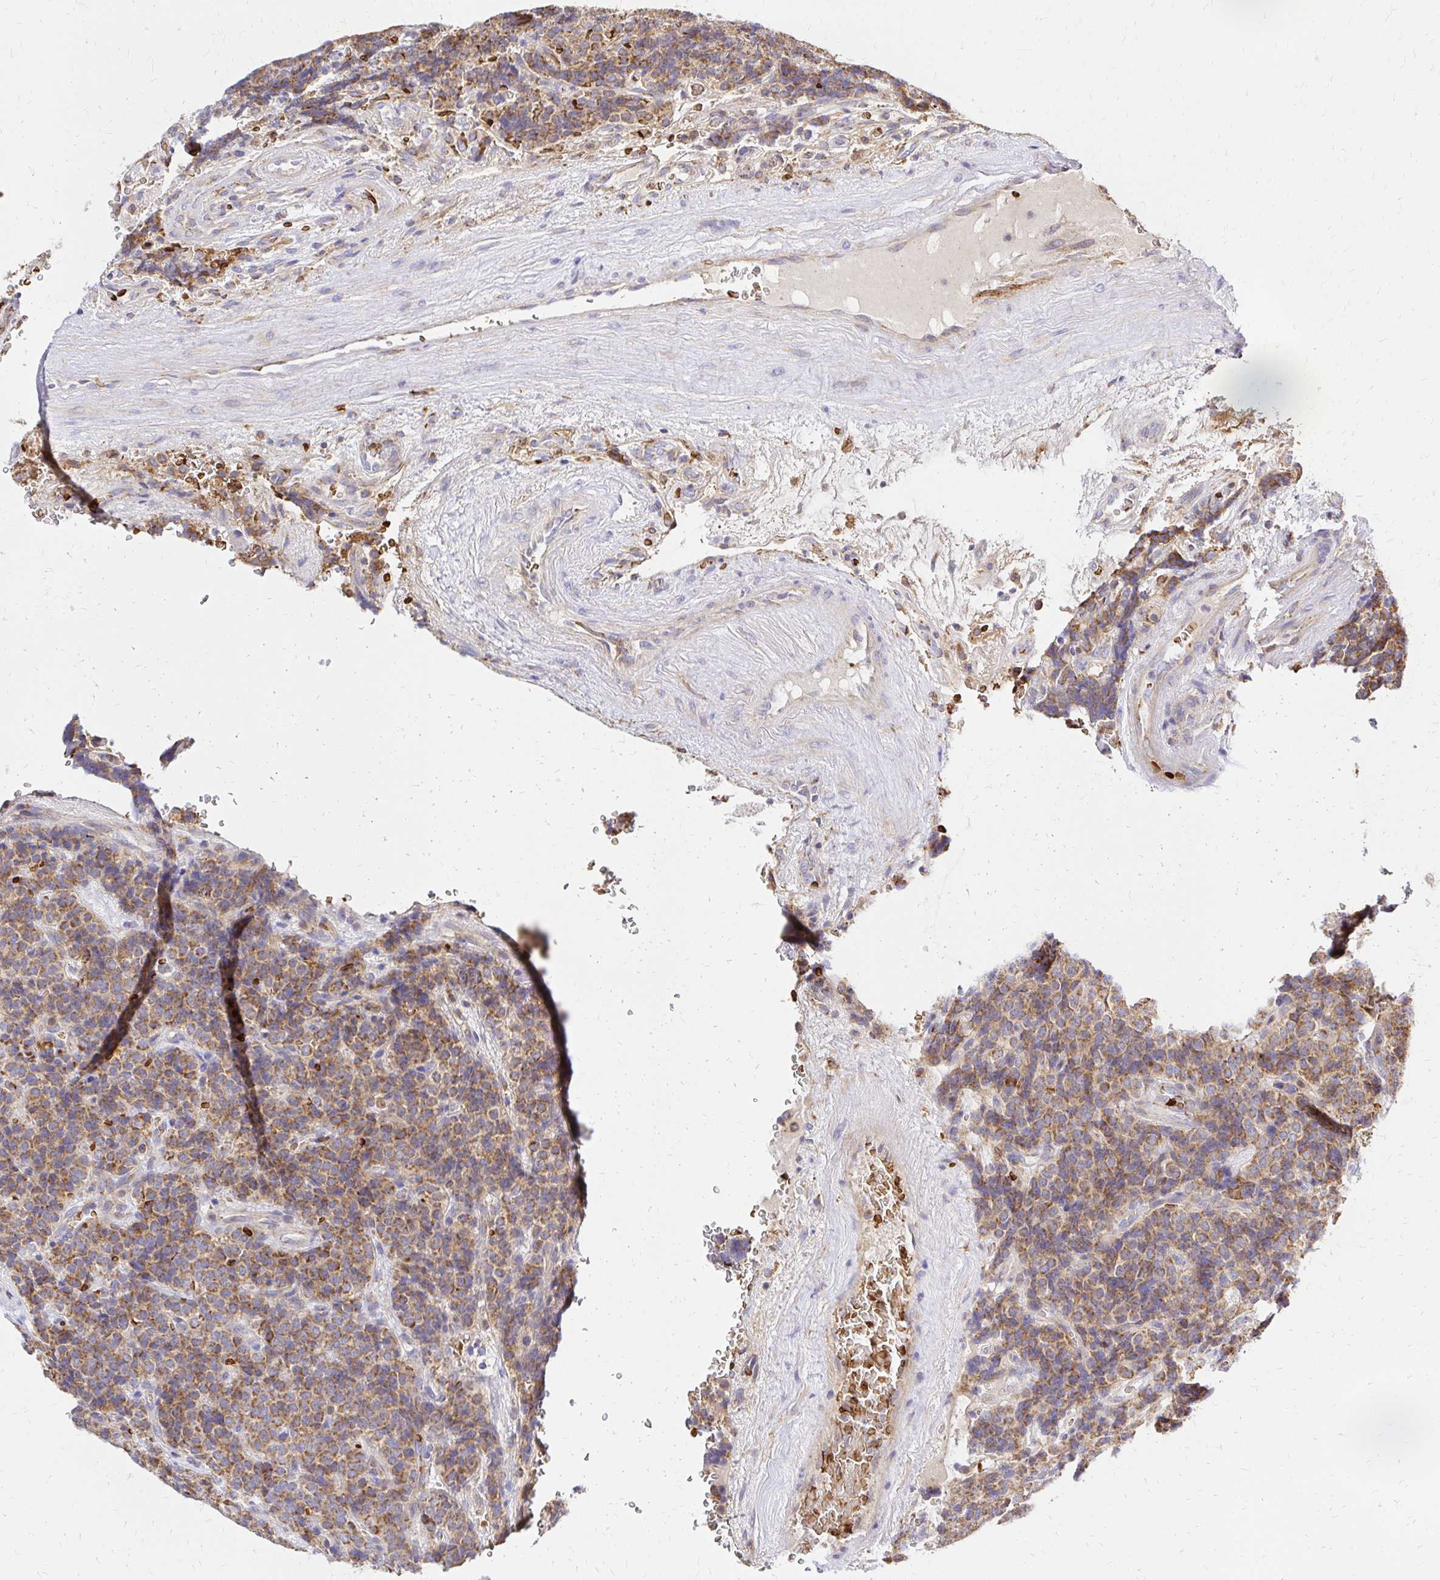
{"staining": {"intensity": "moderate", "quantity": ">75%", "location": "cytoplasmic/membranous"}, "tissue": "carcinoid", "cell_type": "Tumor cells", "image_type": "cancer", "snomed": [{"axis": "morphology", "description": "Carcinoid, malignant, NOS"}, {"axis": "topography", "description": "Pancreas"}], "caption": "IHC histopathology image of neoplastic tissue: carcinoid stained using IHC displays medium levels of moderate protein expression localized specifically in the cytoplasmic/membranous of tumor cells, appearing as a cytoplasmic/membranous brown color.", "gene": "MRPL13", "patient": {"sex": "male", "age": 36}}